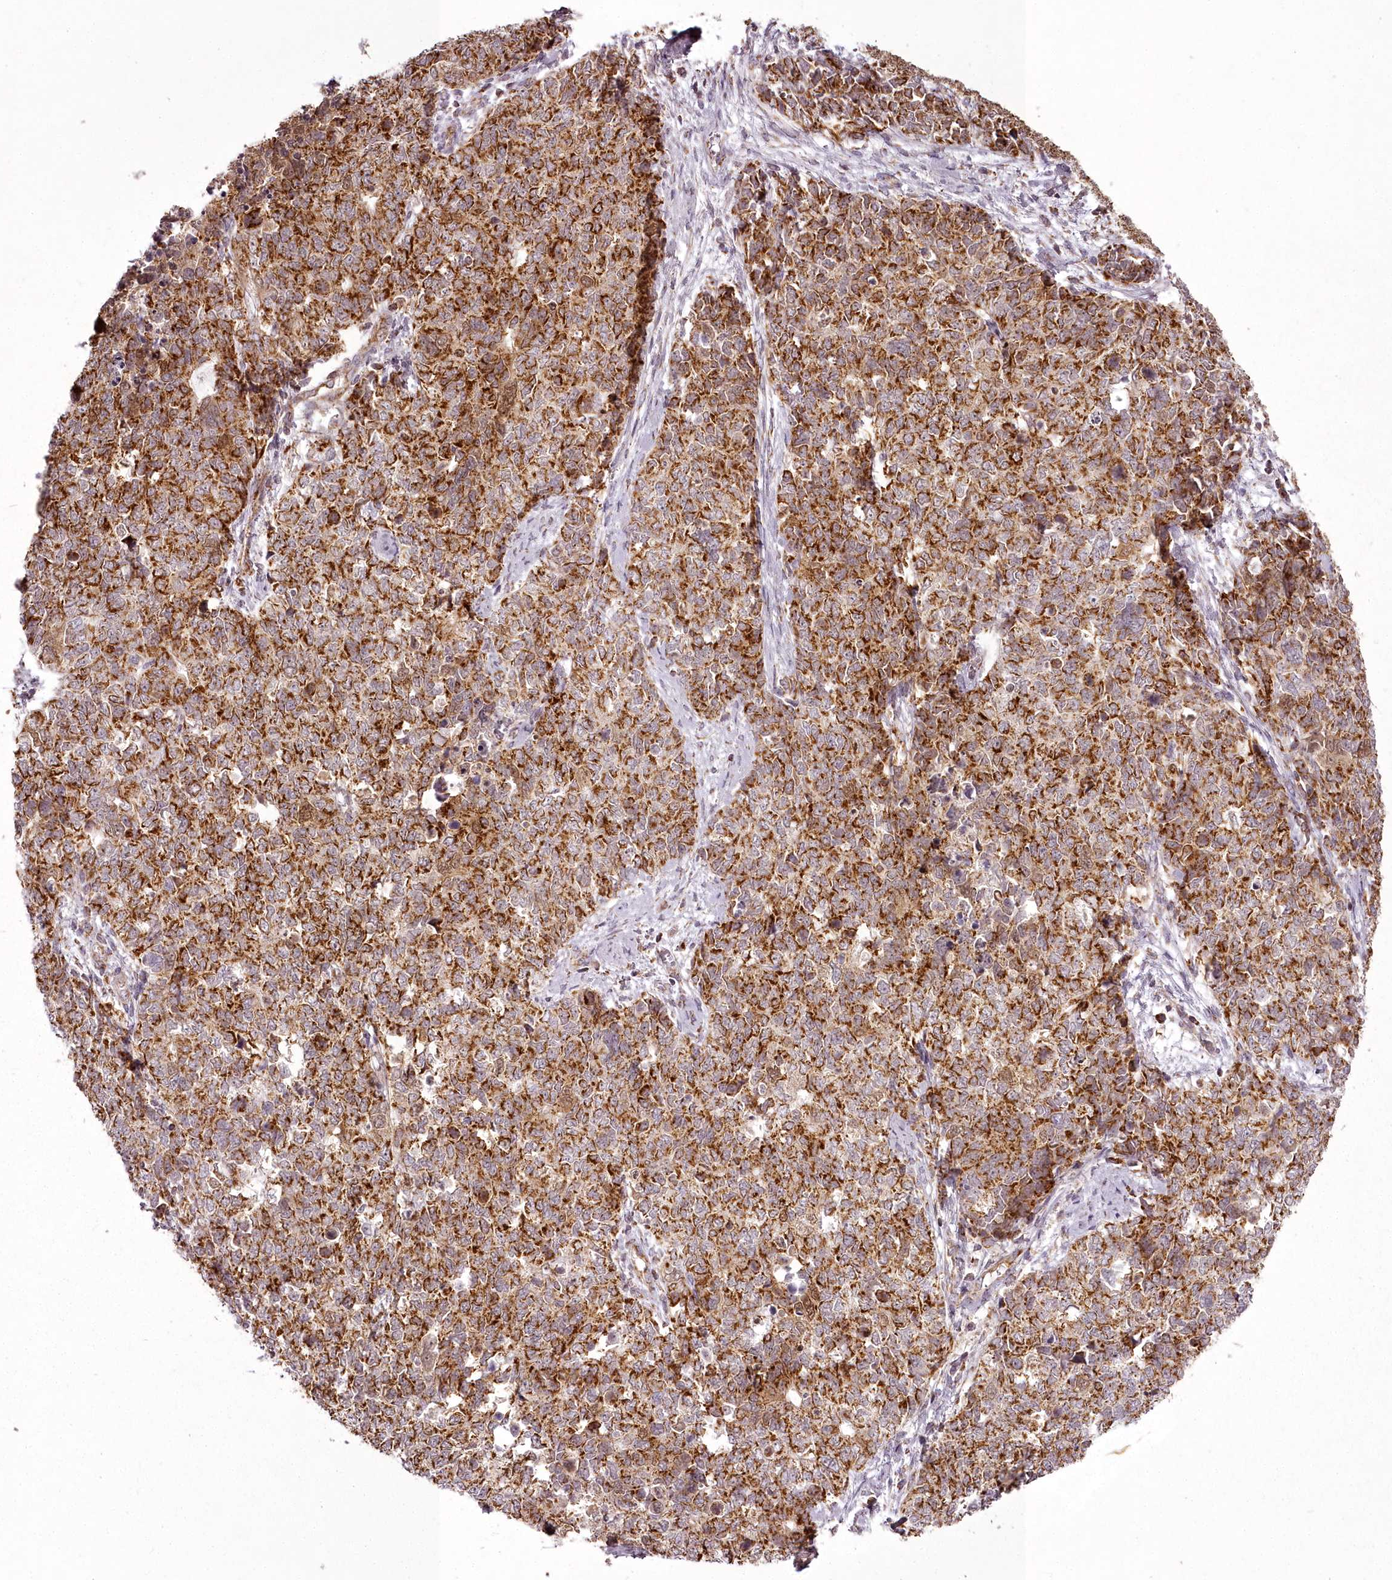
{"staining": {"intensity": "strong", "quantity": "25%-75%", "location": "cytoplasmic/membranous"}, "tissue": "cervical cancer", "cell_type": "Tumor cells", "image_type": "cancer", "snomed": [{"axis": "morphology", "description": "Squamous cell carcinoma, NOS"}, {"axis": "topography", "description": "Cervix"}], "caption": "Immunohistochemical staining of human cervical cancer (squamous cell carcinoma) reveals strong cytoplasmic/membranous protein expression in approximately 25%-75% of tumor cells. The protein is stained brown, and the nuclei are stained in blue (DAB IHC with brightfield microscopy, high magnification).", "gene": "CHCHD2", "patient": {"sex": "female", "age": 63}}